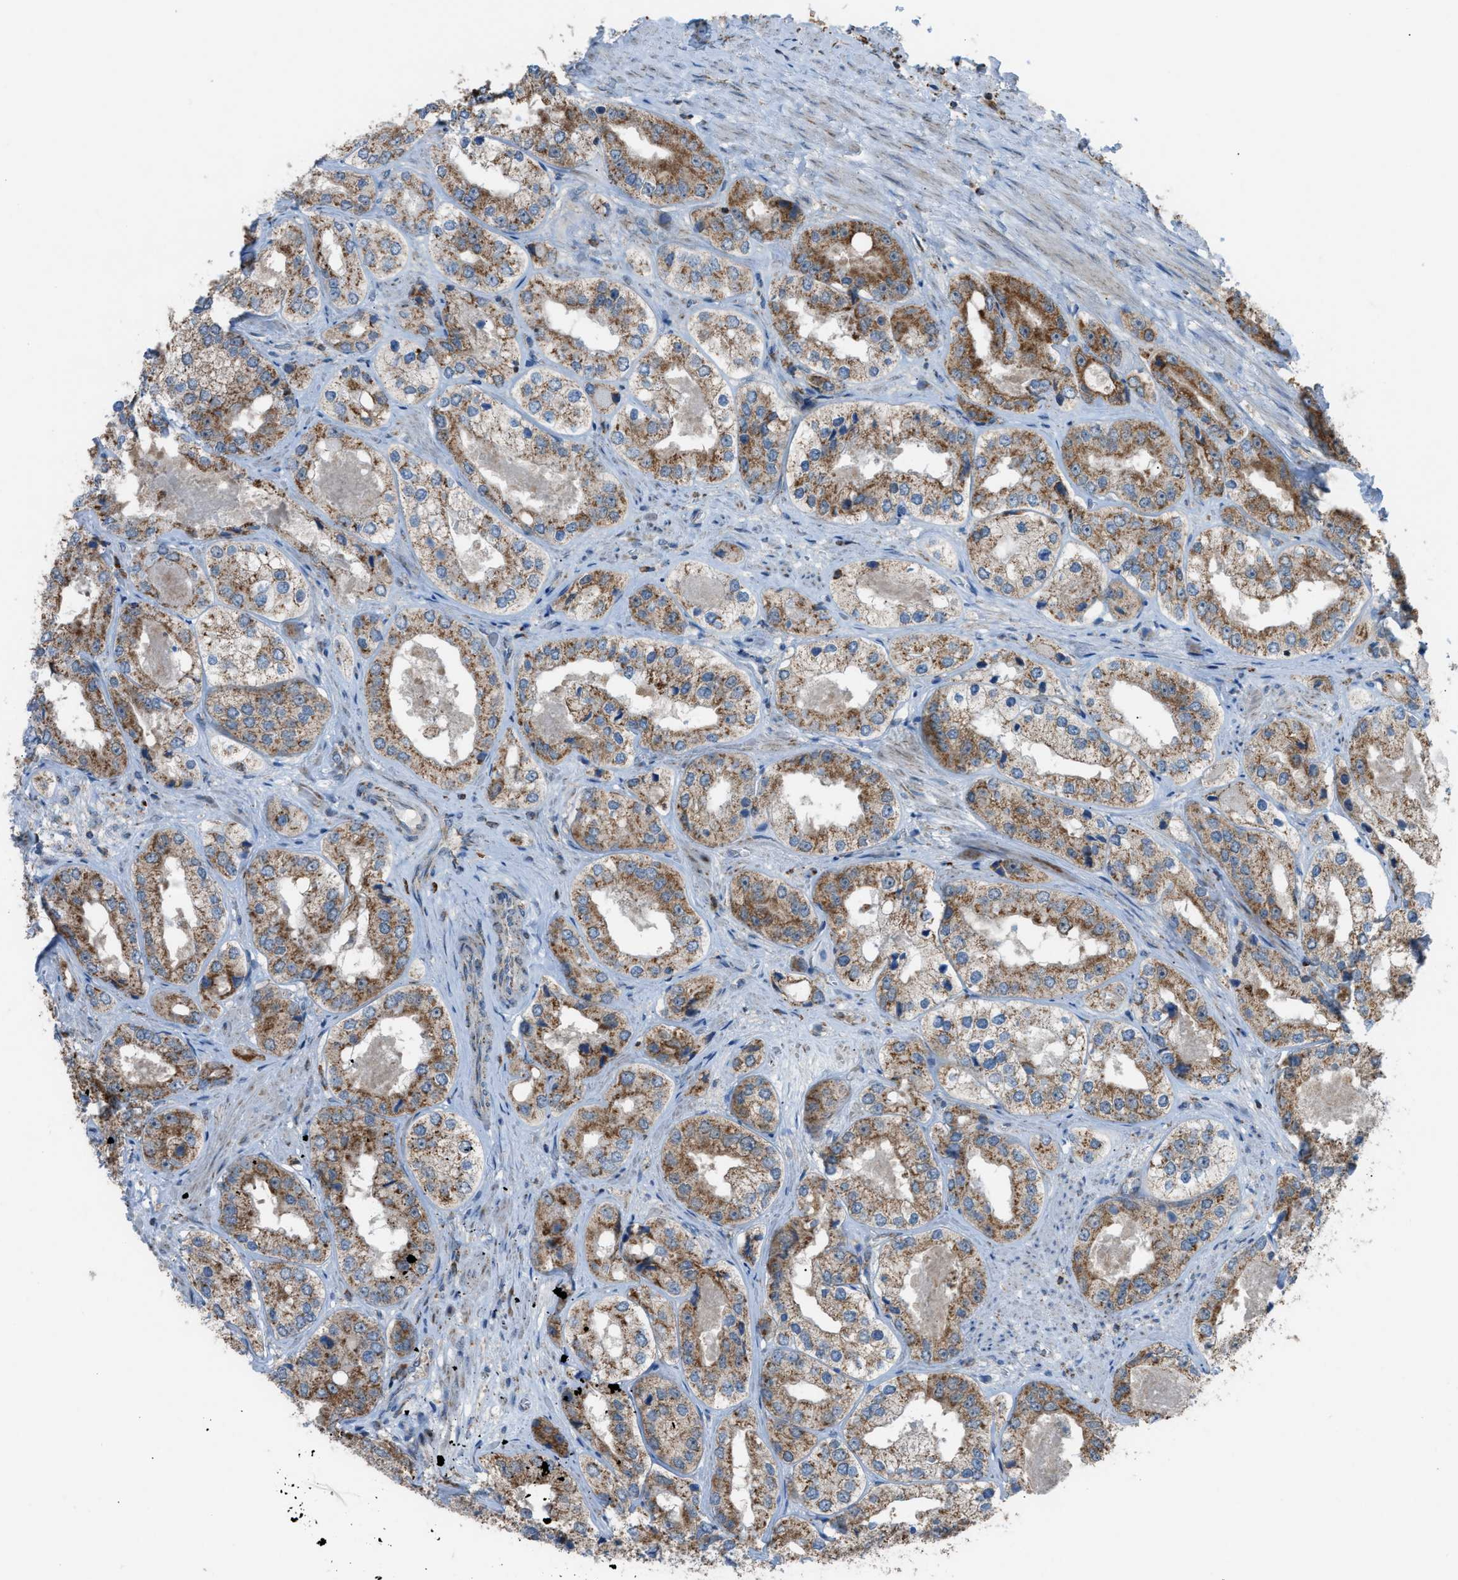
{"staining": {"intensity": "moderate", "quantity": ">75%", "location": "cytoplasmic/membranous"}, "tissue": "prostate cancer", "cell_type": "Tumor cells", "image_type": "cancer", "snomed": [{"axis": "morphology", "description": "Adenocarcinoma, High grade"}, {"axis": "topography", "description": "Prostate"}], "caption": "A medium amount of moderate cytoplasmic/membranous positivity is seen in about >75% of tumor cells in prostate cancer (high-grade adenocarcinoma) tissue. (DAB = brown stain, brightfield microscopy at high magnification).", "gene": "SRM", "patient": {"sex": "male", "age": 61}}